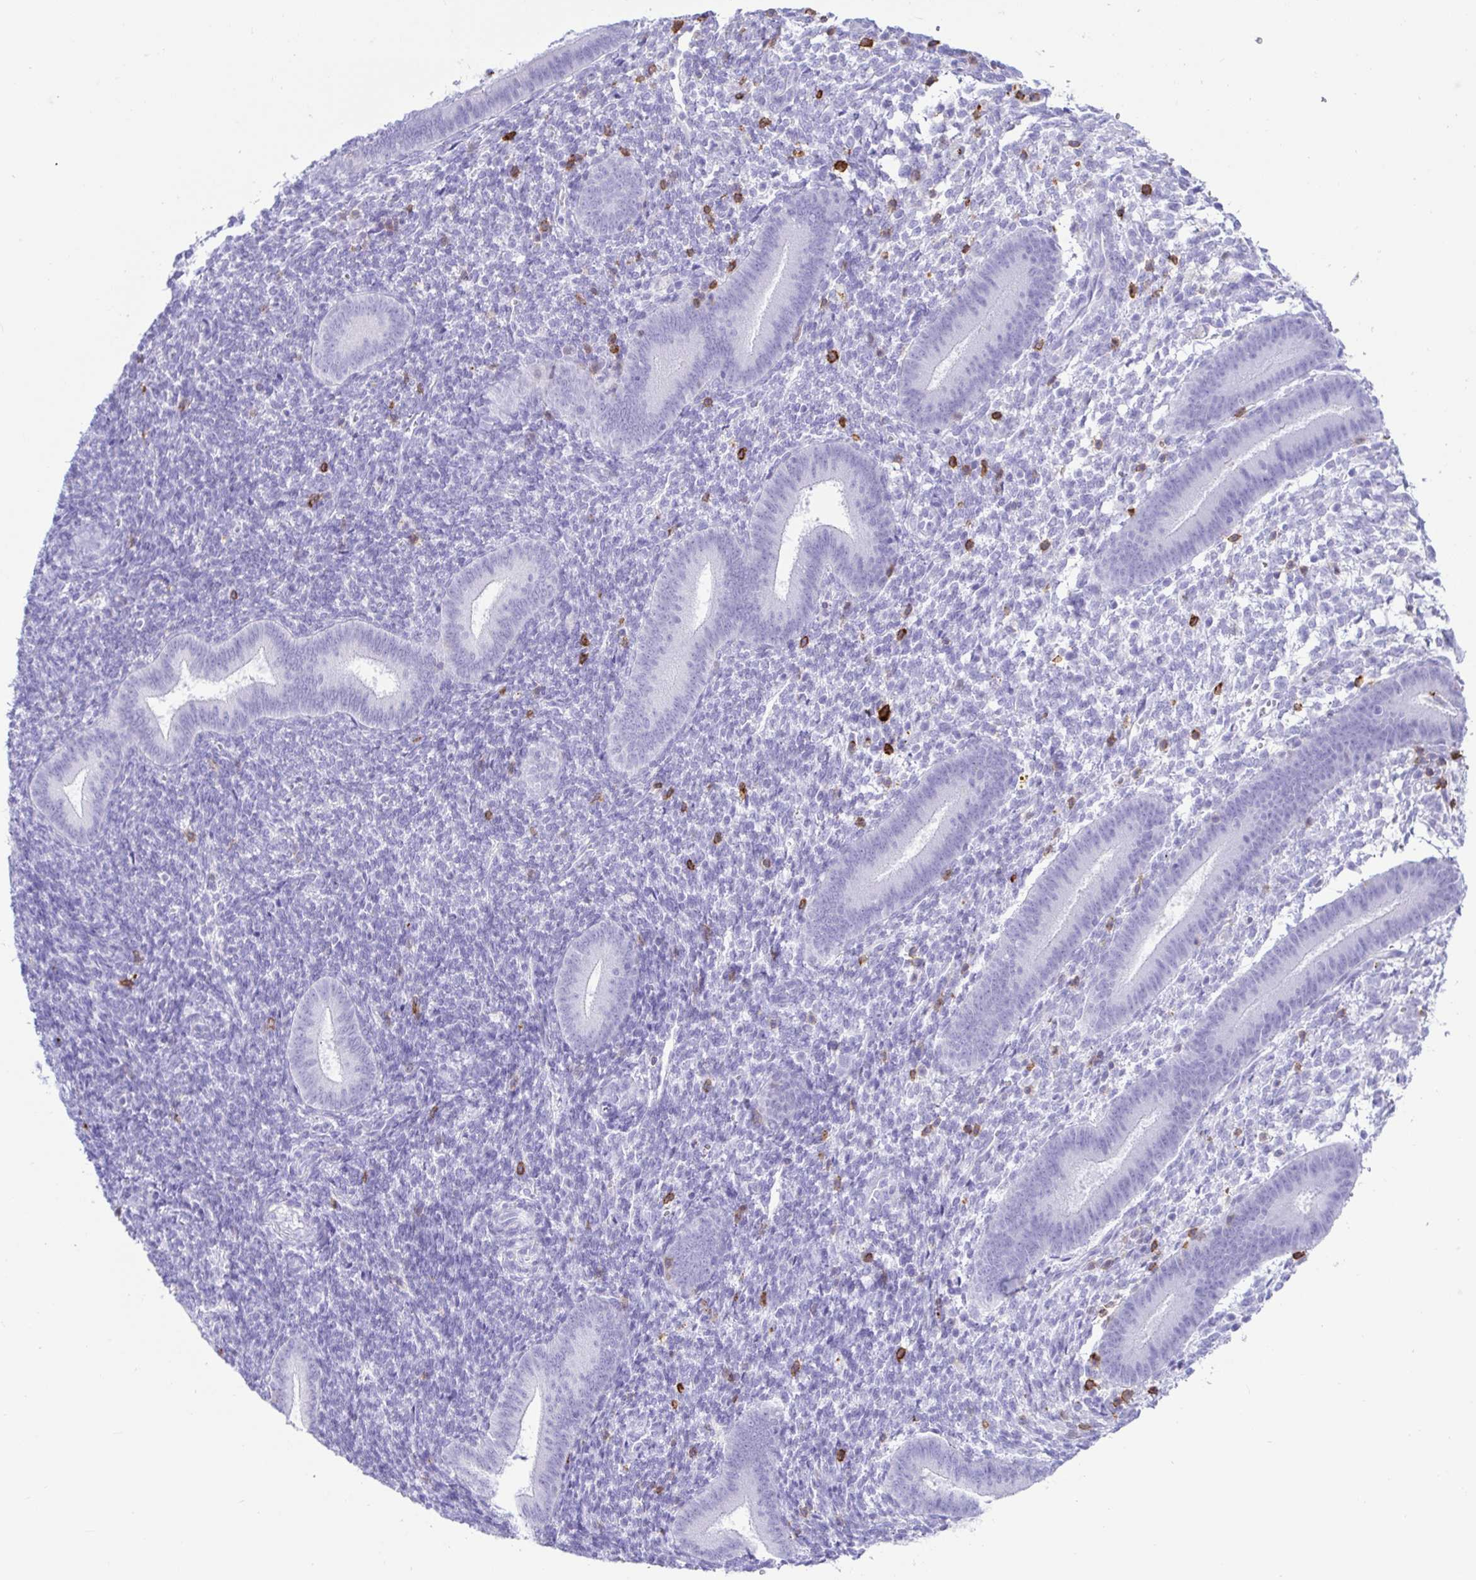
{"staining": {"intensity": "negative", "quantity": "none", "location": "none"}, "tissue": "endometrium", "cell_type": "Cells in endometrial stroma", "image_type": "normal", "snomed": [{"axis": "morphology", "description": "Normal tissue, NOS"}, {"axis": "topography", "description": "Endometrium"}], "caption": "DAB immunohistochemical staining of benign human endometrium displays no significant expression in cells in endometrial stroma.", "gene": "CD5", "patient": {"sex": "female", "age": 25}}